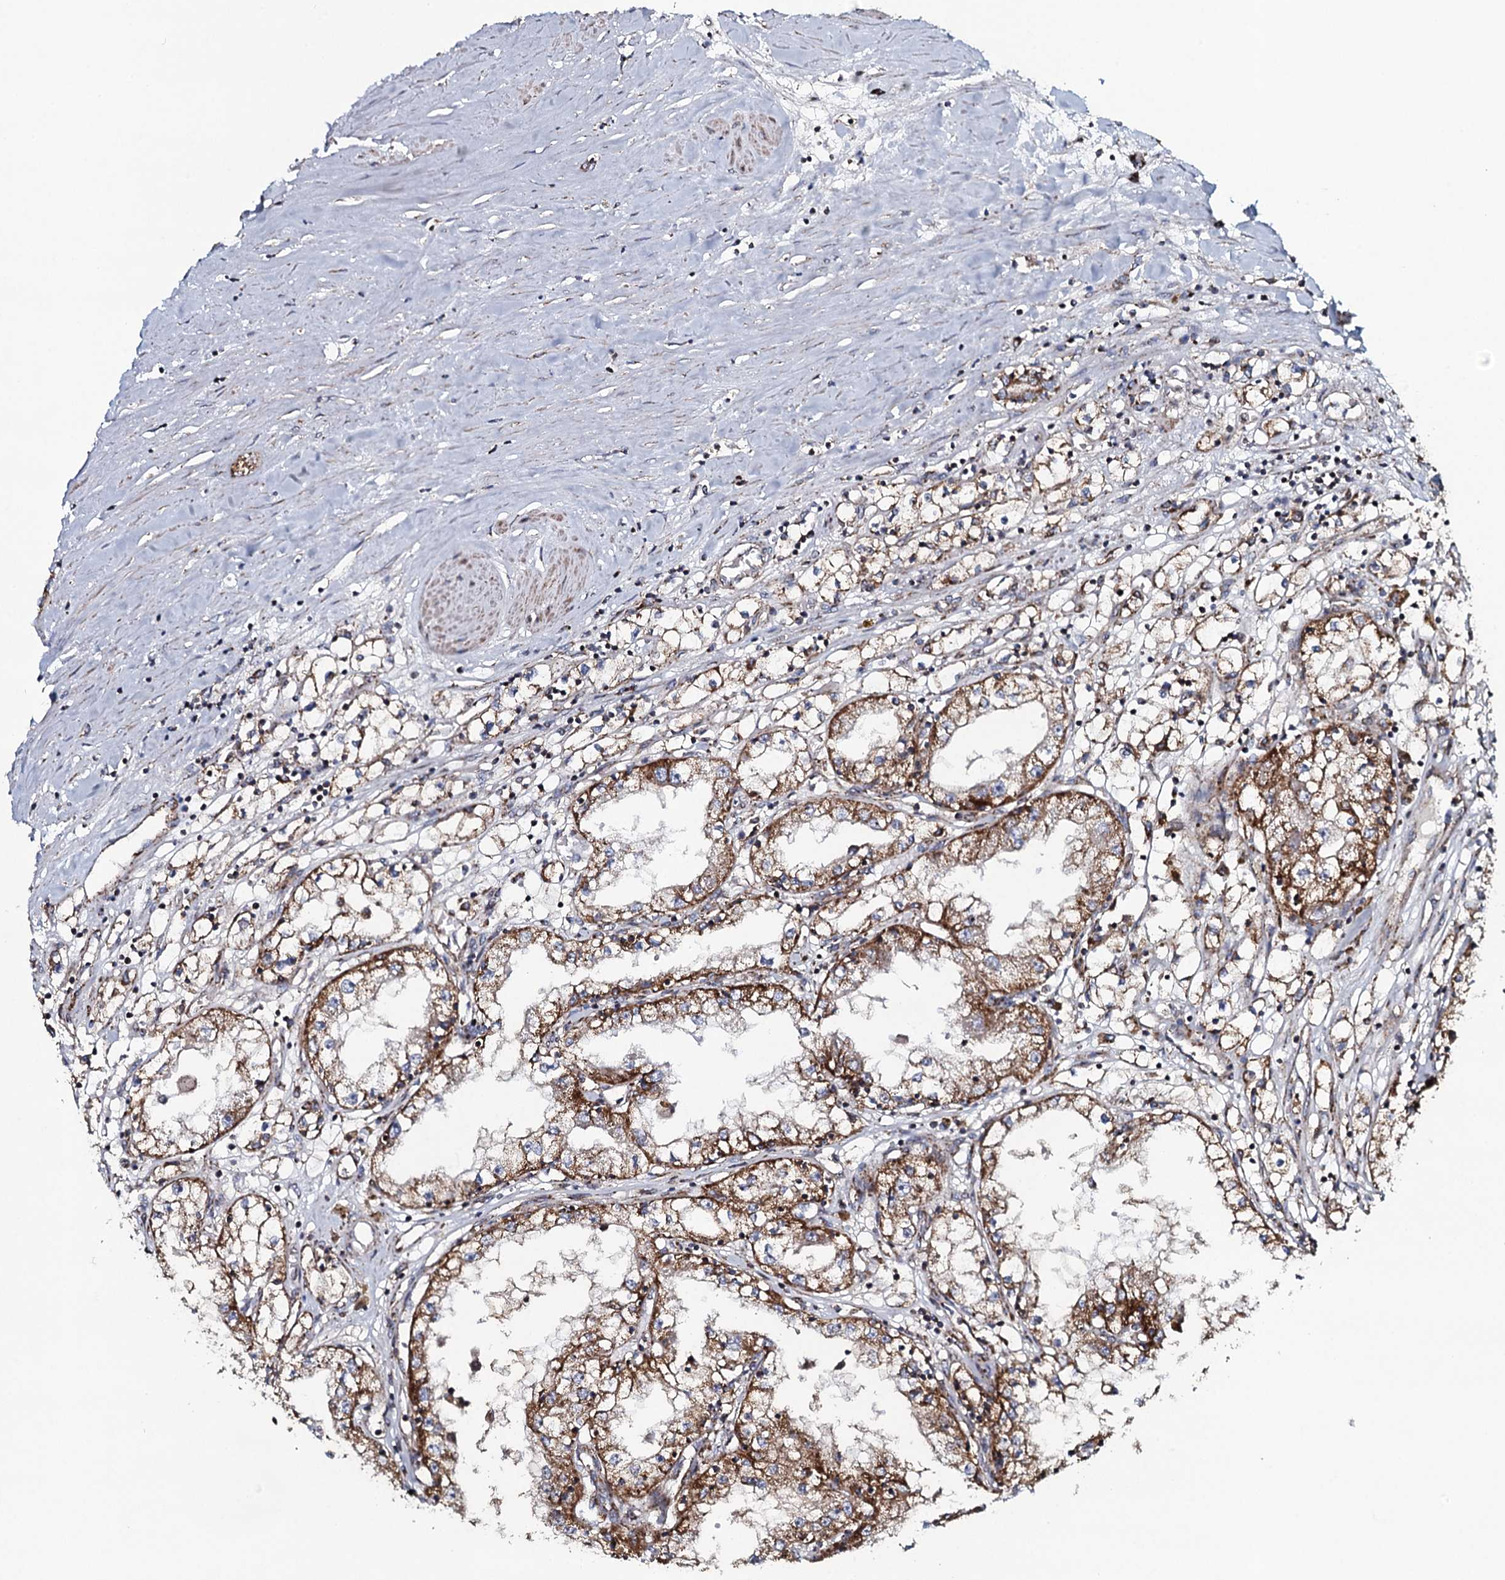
{"staining": {"intensity": "moderate", "quantity": ">75%", "location": "cytoplasmic/membranous"}, "tissue": "renal cancer", "cell_type": "Tumor cells", "image_type": "cancer", "snomed": [{"axis": "morphology", "description": "Adenocarcinoma, NOS"}, {"axis": "topography", "description": "Kidney"}], "caption": "Brown immunohistochemical staining in human adenocarcinoma (renal) displays moderate cytoplasmic/membranous expression in approximately >75% of tumor cells. (Brightfield microscopy of DAB IHC at high magnification).", "gene": "EVC2", "patient": {"sex": "male", "age": 56}}